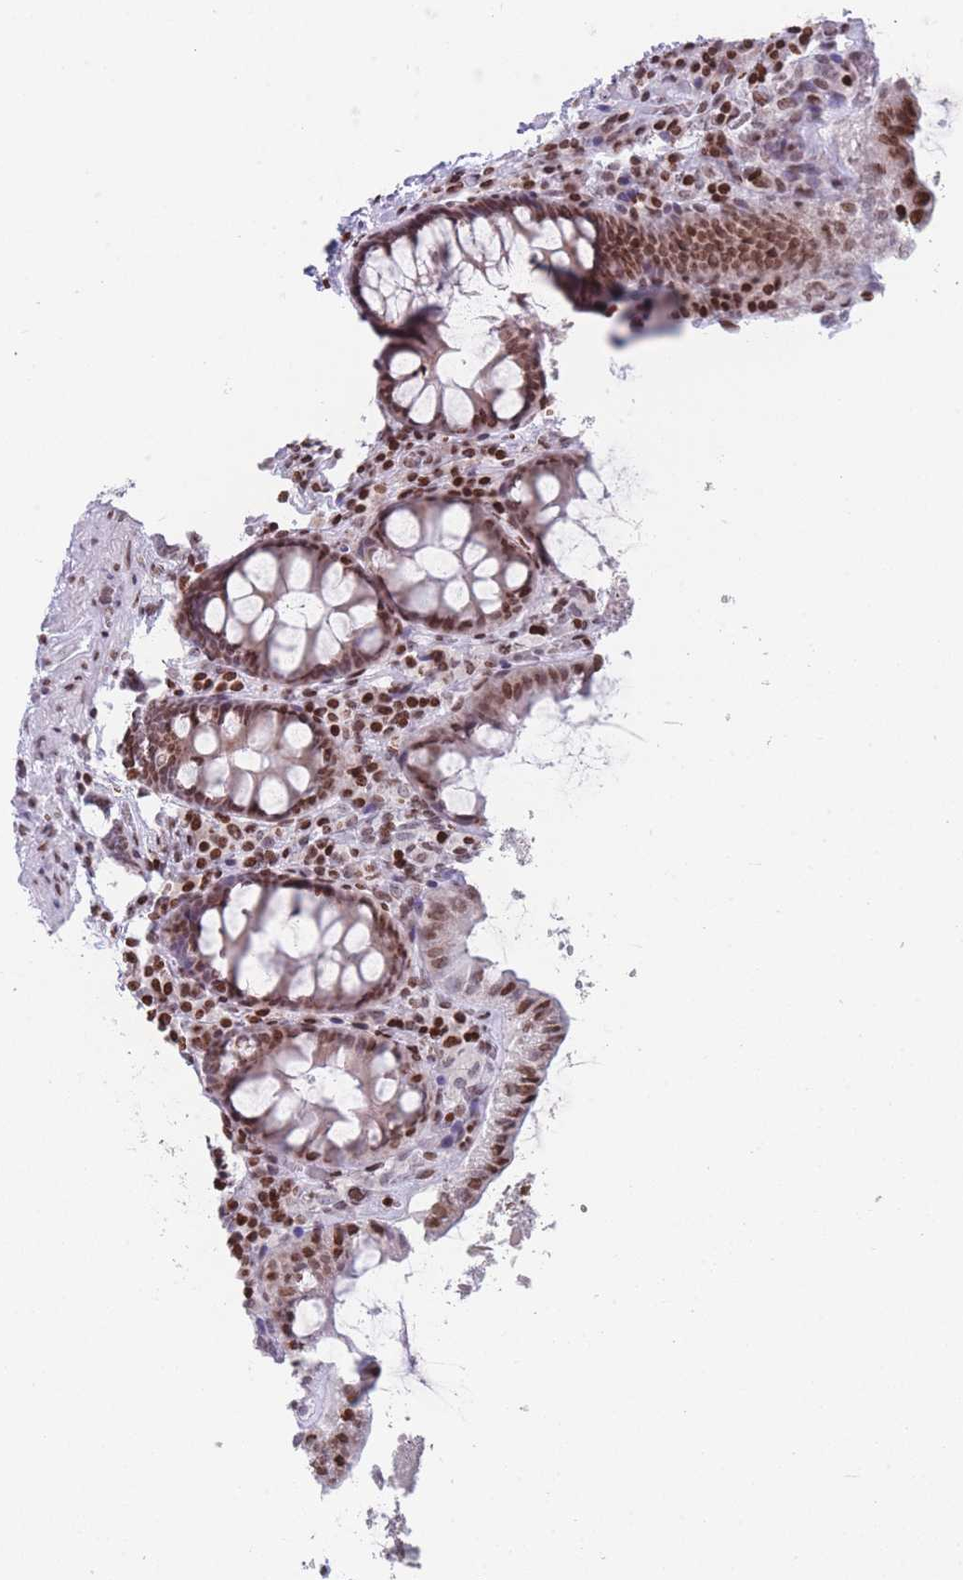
{"staining": {"intensity": "moderate", "quantity": ">75%", "location": "nuclear"}, "tissue": "colon", "cell_type": "Endothelial cells", "image_type": "normal", "snomed": [{"axis": "morphology", "description": "Normal tissue, NOS"}, {"axis": "topography", "description": "Colon"}], "caption": "Human colon stained with a brown dye reveals moderate nuclear positive staining in approximately >75% of endothelial cells.", "gene": "AK9", "patient": {"sex": "male", "age": 84}}